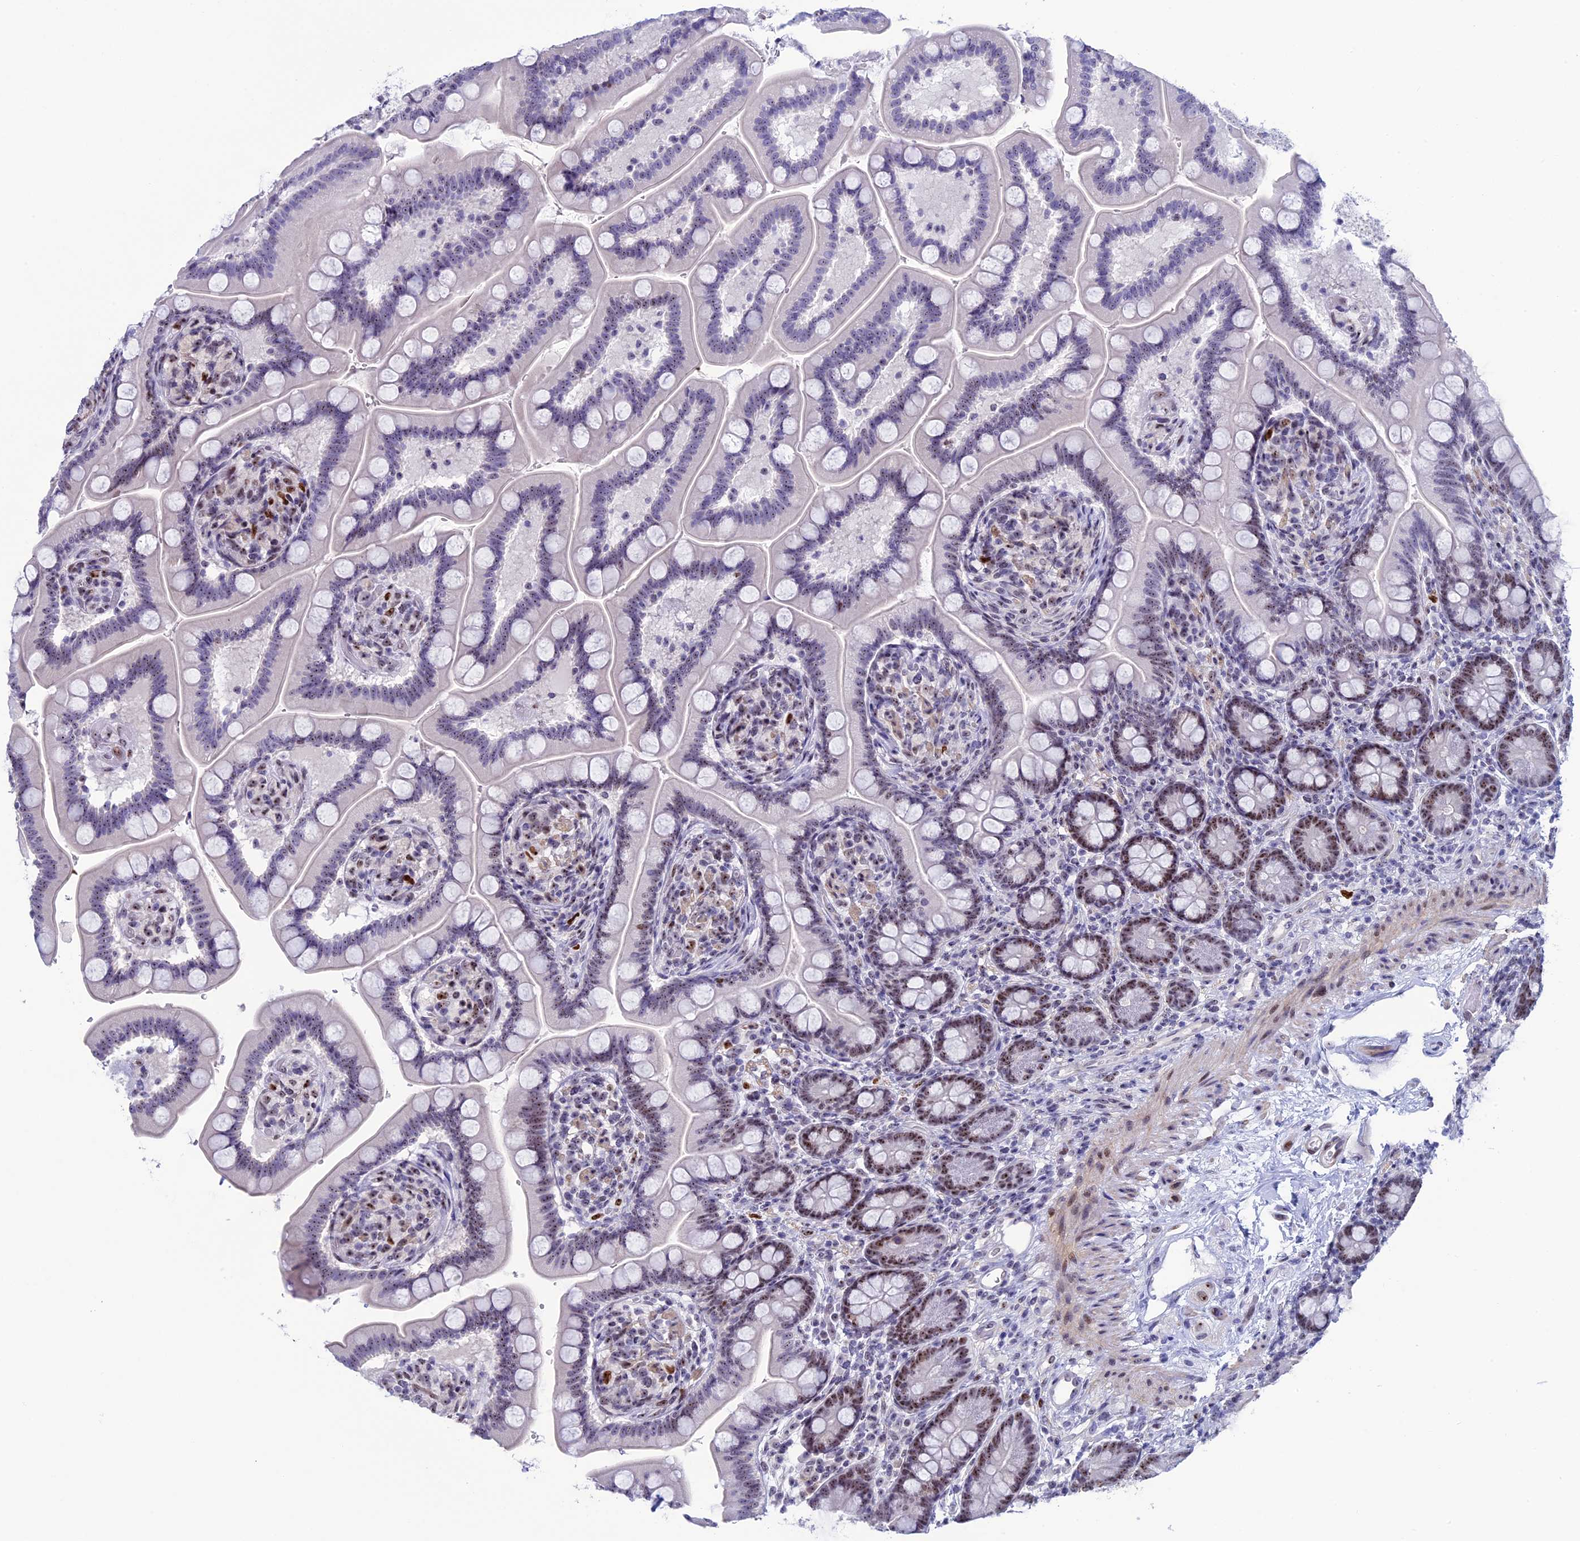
{"staining": {"intensity": "strong", "quantity": "25%-75%", "location": "nuclear"}, "tissue": "small intestine", "cell_type": "Glandular cells", "image_type": "normal", "snomed": [{"axis": "morphology", "description": "Normal tissue, NOS"}, {"axis": "topography", "description": "Small intestine"}], "caption": "Immunohistochemical staining of normal human small intestine displays strong nuclear protein positivity in approximately 25%-75% of glandular cells. (Stains: DAB (3,3'-diaminobenzidine) in brown, nuclei in blue, Microscopy: brightfield microscopy at high magnification).", "gene": "CCDC86", "patient": {"sex": "female", "age": 64}}